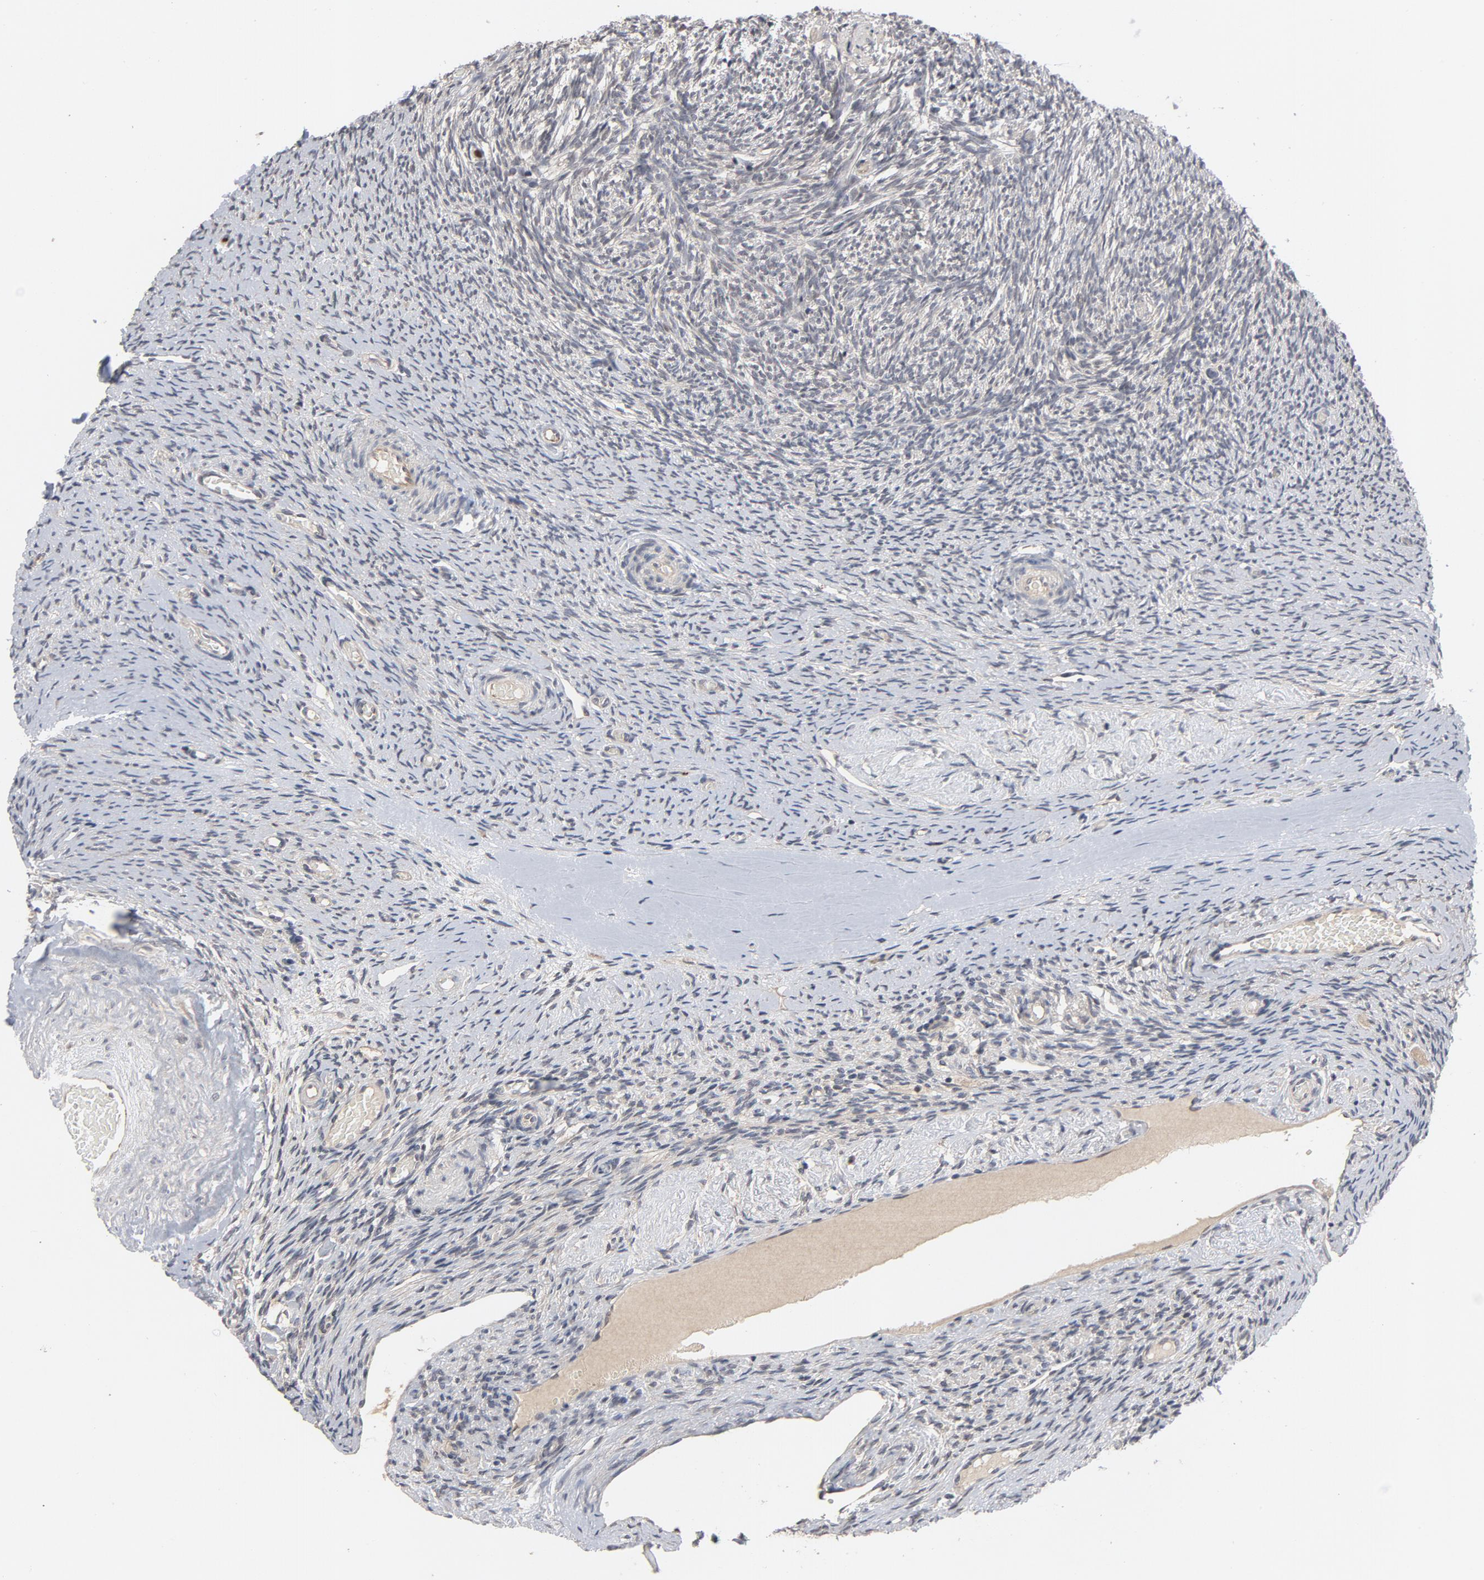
{"staining": {"intensity": "negative", "quantity": "none", "location": "none"}, "tissue": "ovary", "cell_type": "Ovarian stroma cells", "image_type": "normal", "snomed": [{"axis": "morphology", "description": "Normal tissue, NOS"}, {"axis": "topography", "description": "Ovary"}], "caption": "IHC photomicrograph of normal ovary stained for a protein (brown), which exhibits no staining in ovarian stroma cells.", "gene": "RTL5", "patient": {"sex": "female", "age": 60}}